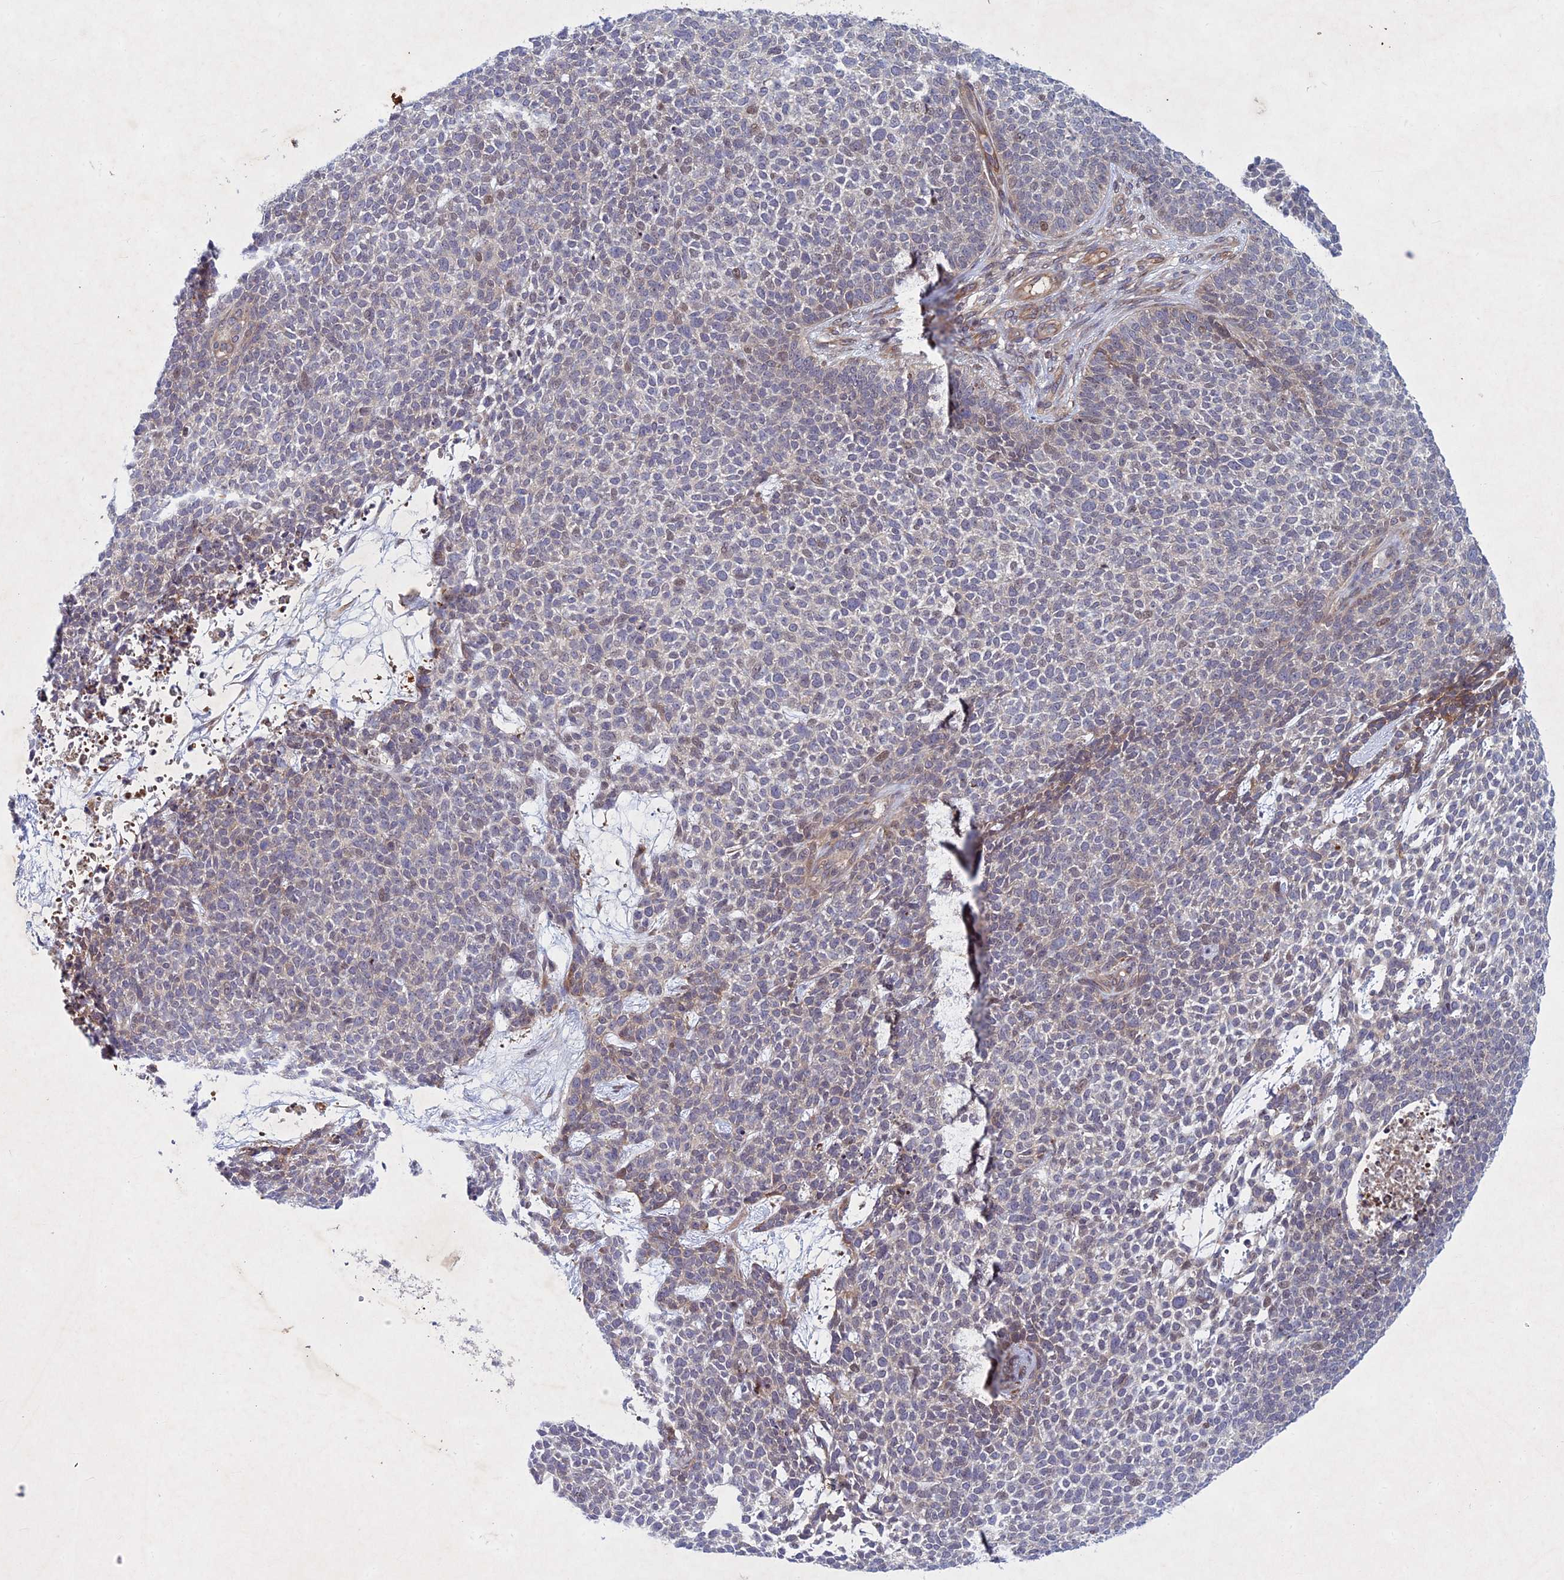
{"staining": {"intensity": "weak", "quantity": "<25%", "location": "cytoplasmic/membranous"}, "tissue": "skin cancer", "cell_type": "Tumor cells", "image_type": "cancer", "snomed": [{"axis": "morphology", "description": "Basal cell carcinoma"}, {"axis": "topography", "description": "Skin"}], "caption": "DAB (3,3'-diaminobenzidine) immunohistochemical staining of human skin cancer shows no significant positivity in tumor cells.", "gene": "PTHLH", "patient": {"sex": "female", "age": 84}}